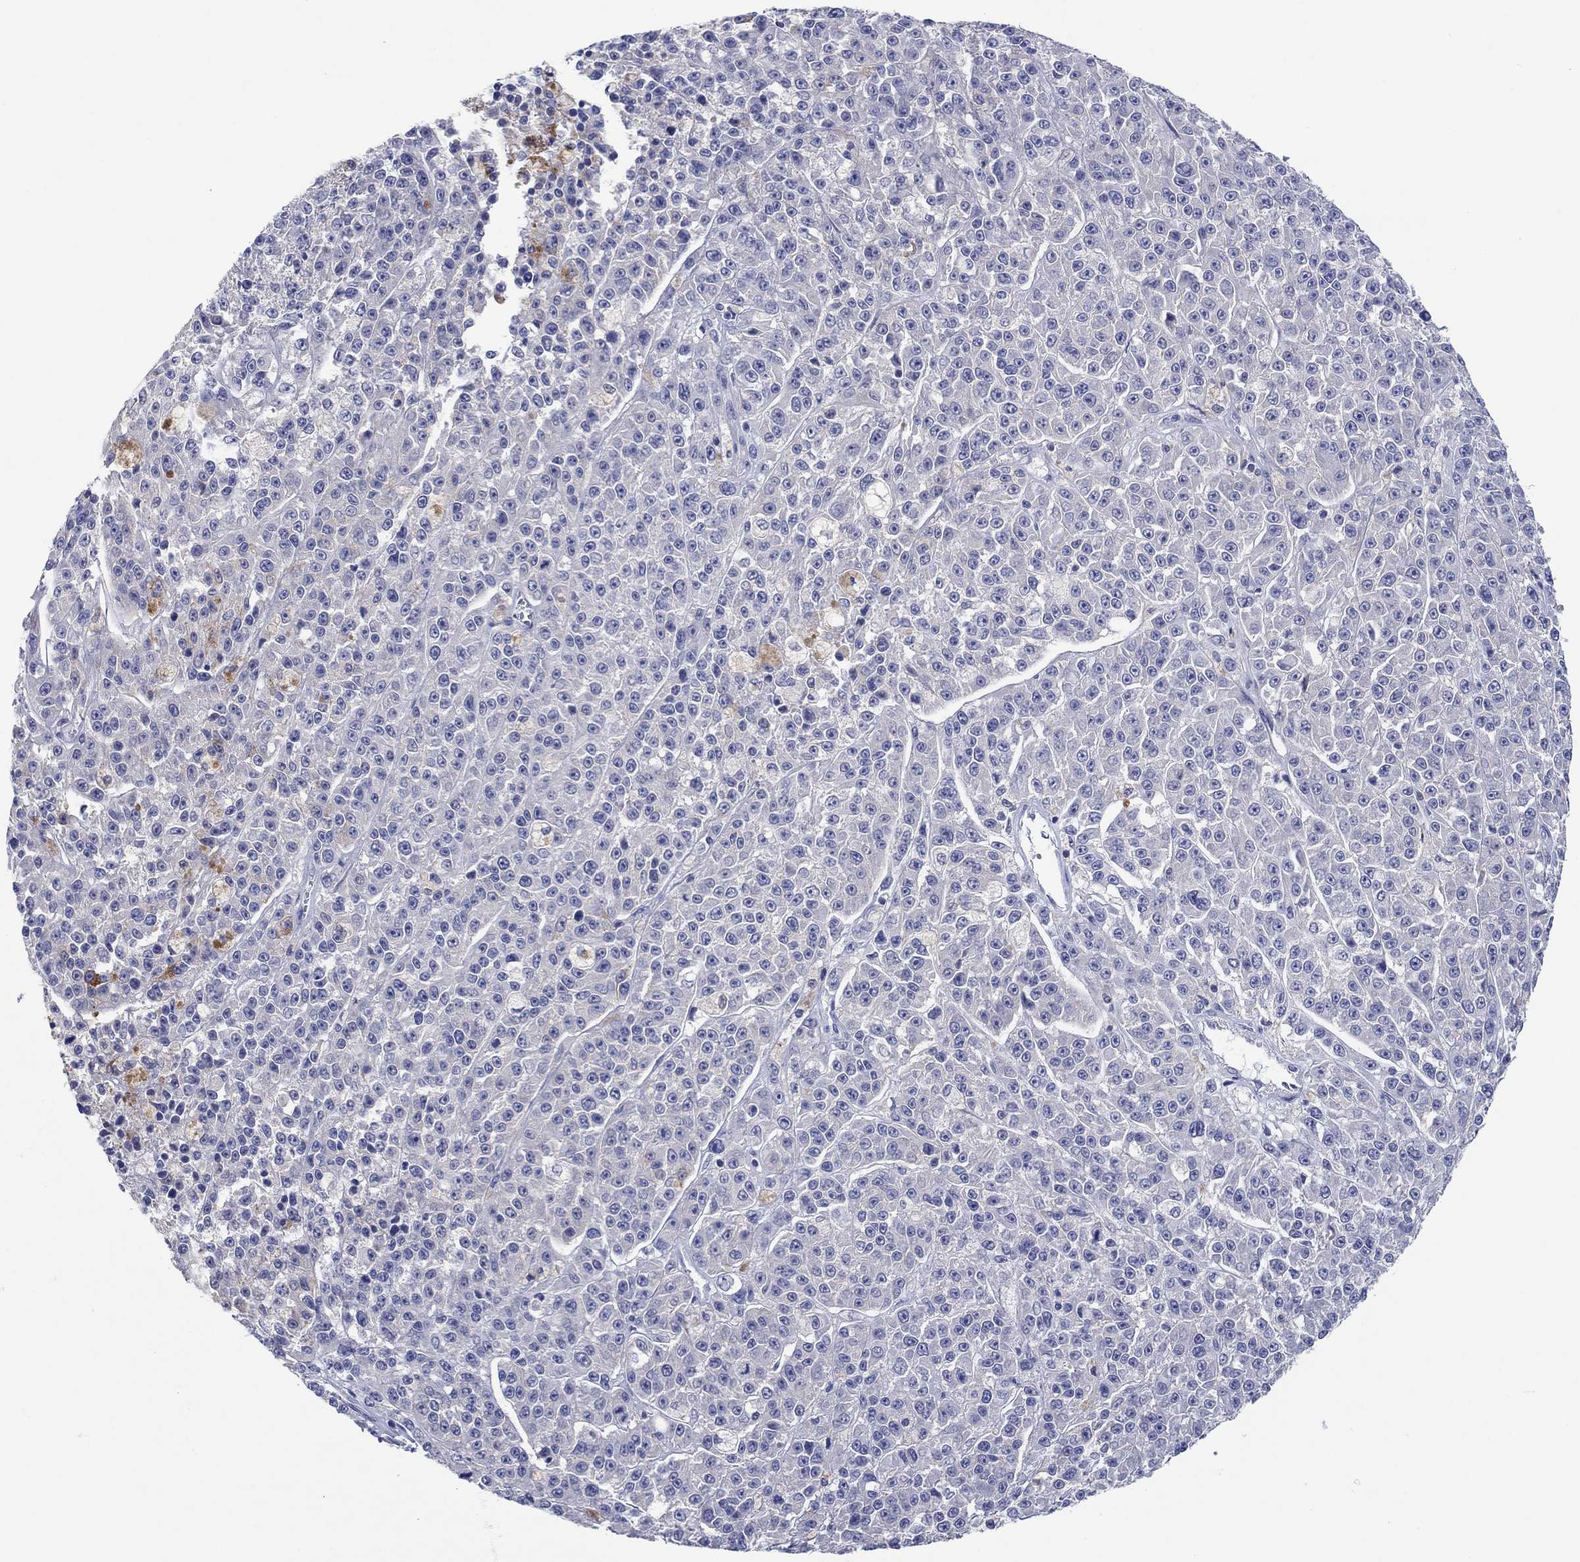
{"staining": {"intensity": "negative", "quantity": "none", "location": "none"}, "tissue": "melanoma", "cell_type": "Tumor cells", "image_type": "cancer", "snomed": [{"axis": "morphology", "description": "Malignant melanoma, NOS"}, {"axis": "topography", "description": "Skin"}], "caption": "The histopathology image reveals no significant positivity in tumor cells of melanoma.", "gene": "HDC", "patient": {"sex": "female", "age": 58}}